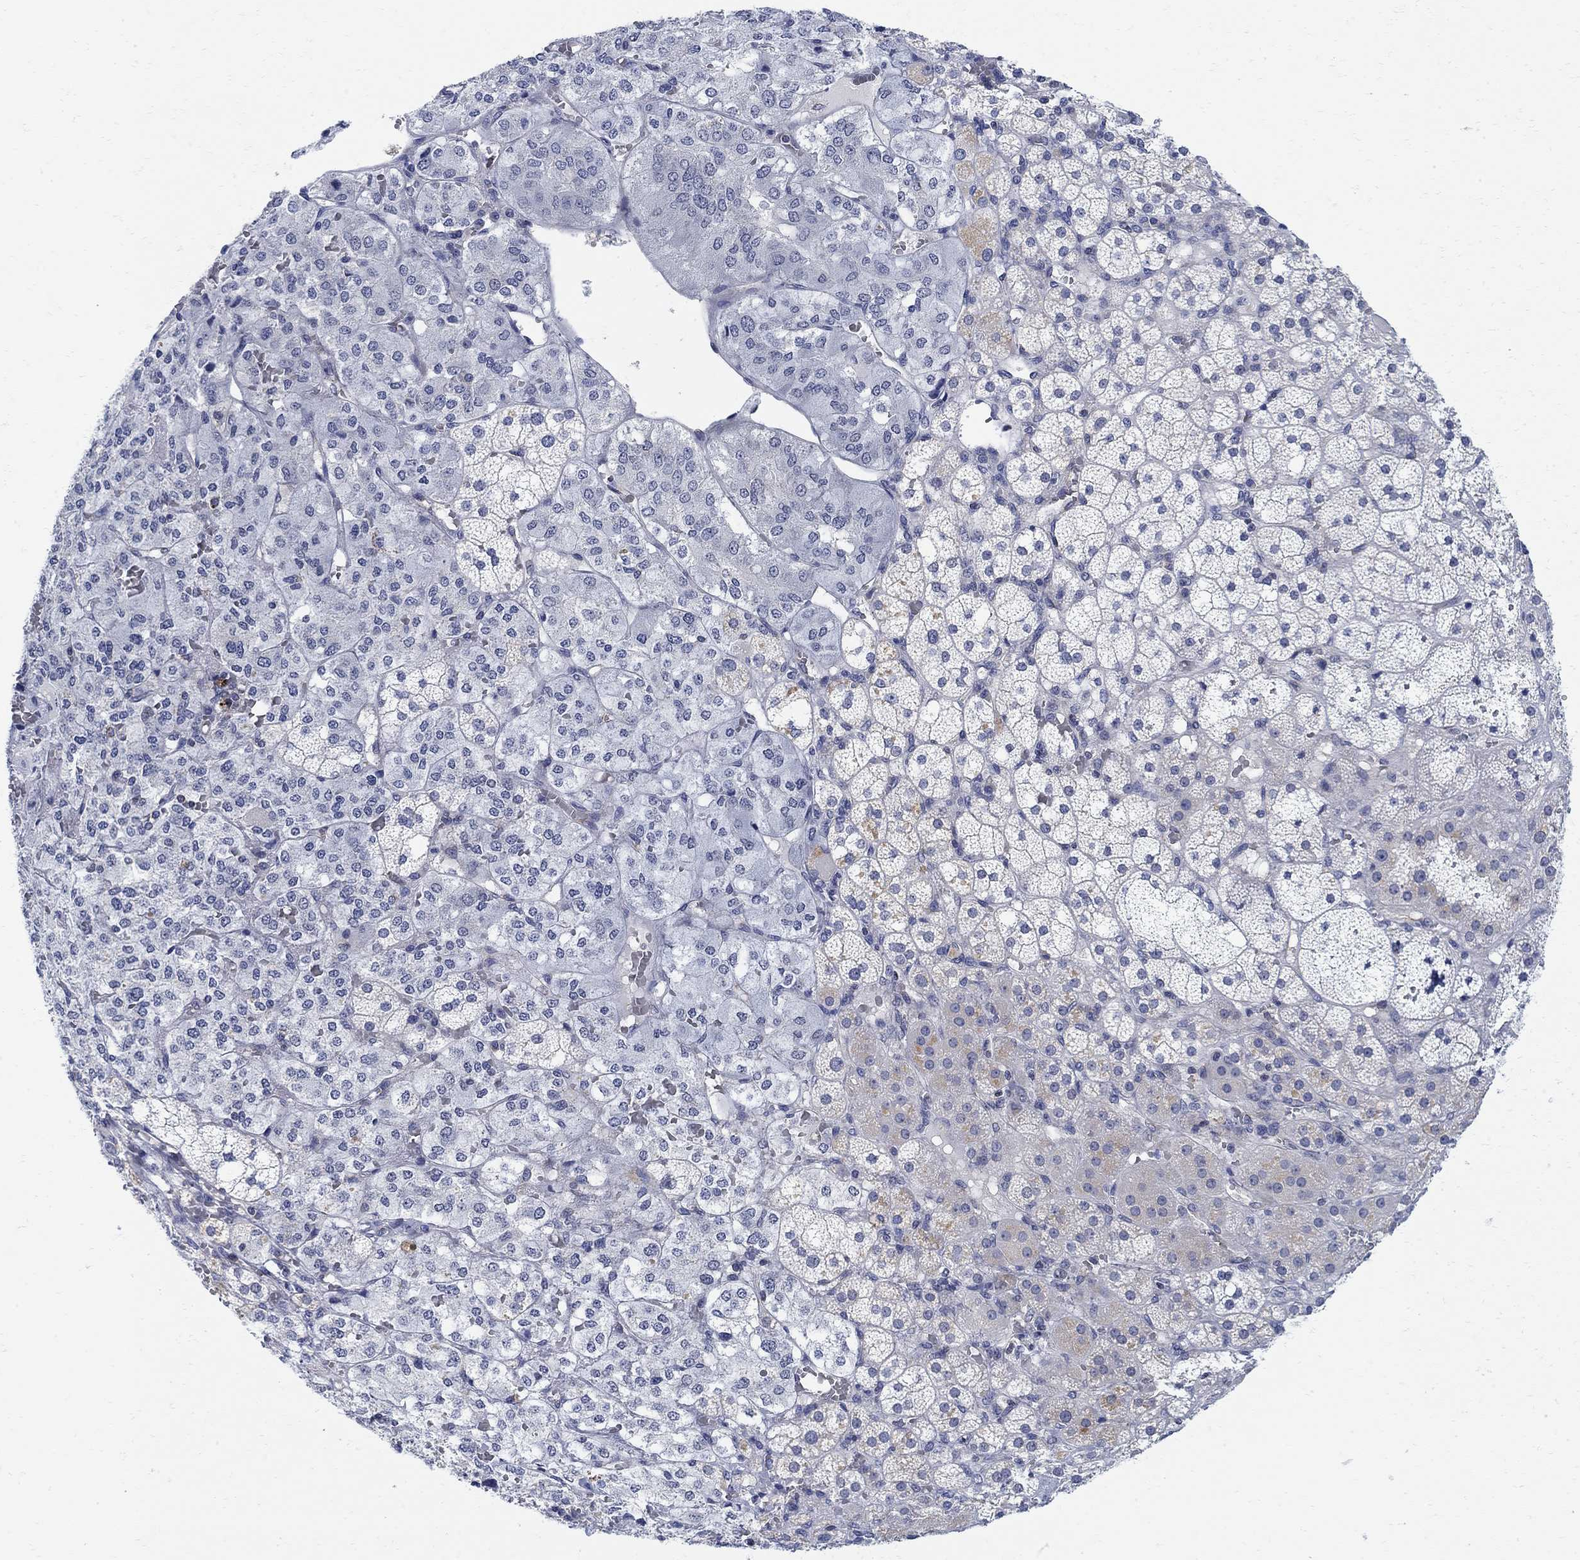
{"staining": {"intensity": "weak", "quantity": "<25%", "location": "cytoplasmic/membranous"}, "tissue": "adrenal gland", "cell_type": "Glandular cells", "image_type": "normal", "snomed": [{"axis": "morphology", "description": "Normal tissue, NOS"}, {"axis": "topography", "description": "Adrenal gland"}], "caption": "IHC histopathology image of benign human adrenal gland stained for a protein (brown), which displays no staining in glandular cells. (DAB (3,3'-diaminobenzidine) immunohistochemistry, high magnification).", "gene": "PHF21B", "patient": {"sex": "male", "age": 53}}